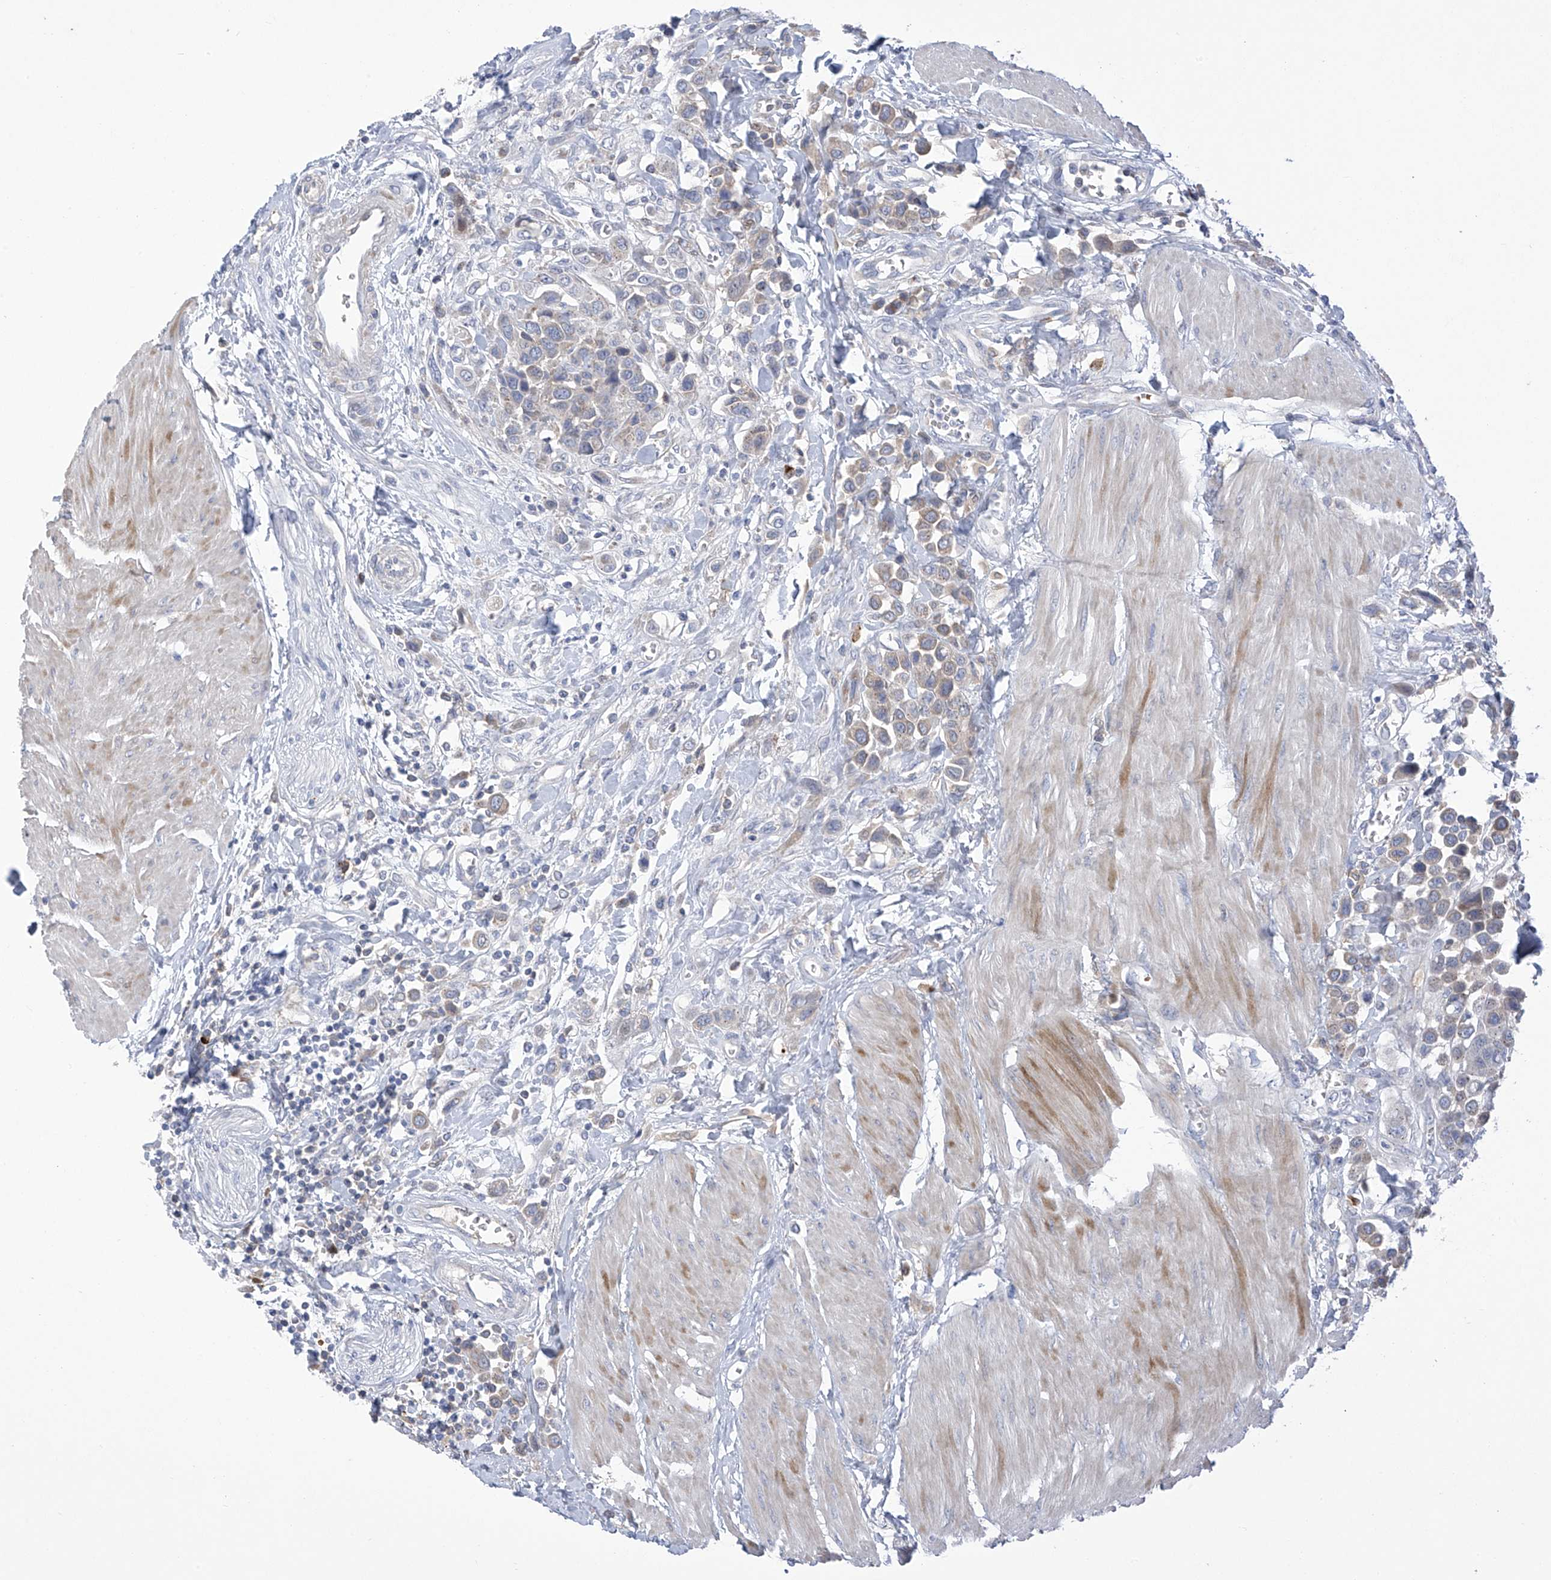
{"staining": {"intensity": "weak", "quantity": "25%-75%", "location": "cytoplasmic/membranous"}, "tissue": "urothelial cancer", "cell_type": "Tumor cells", "image_type": "cancer", "snomed": [{"axis": "morphology", "description": "Urothelial carcinoma, High grade"}, {"axis": "topography", "description": "Urinary bladder"}], "caption": "Urothelial carcinoma (high-grade) stained with DAB immunohistochemistry shows low levels of weak cytoplasmic/membranous expression in about 25%-75% of tumor cells.", "gene": "SLCO4A1", "patient": {"sex": "male", "age": 50}}